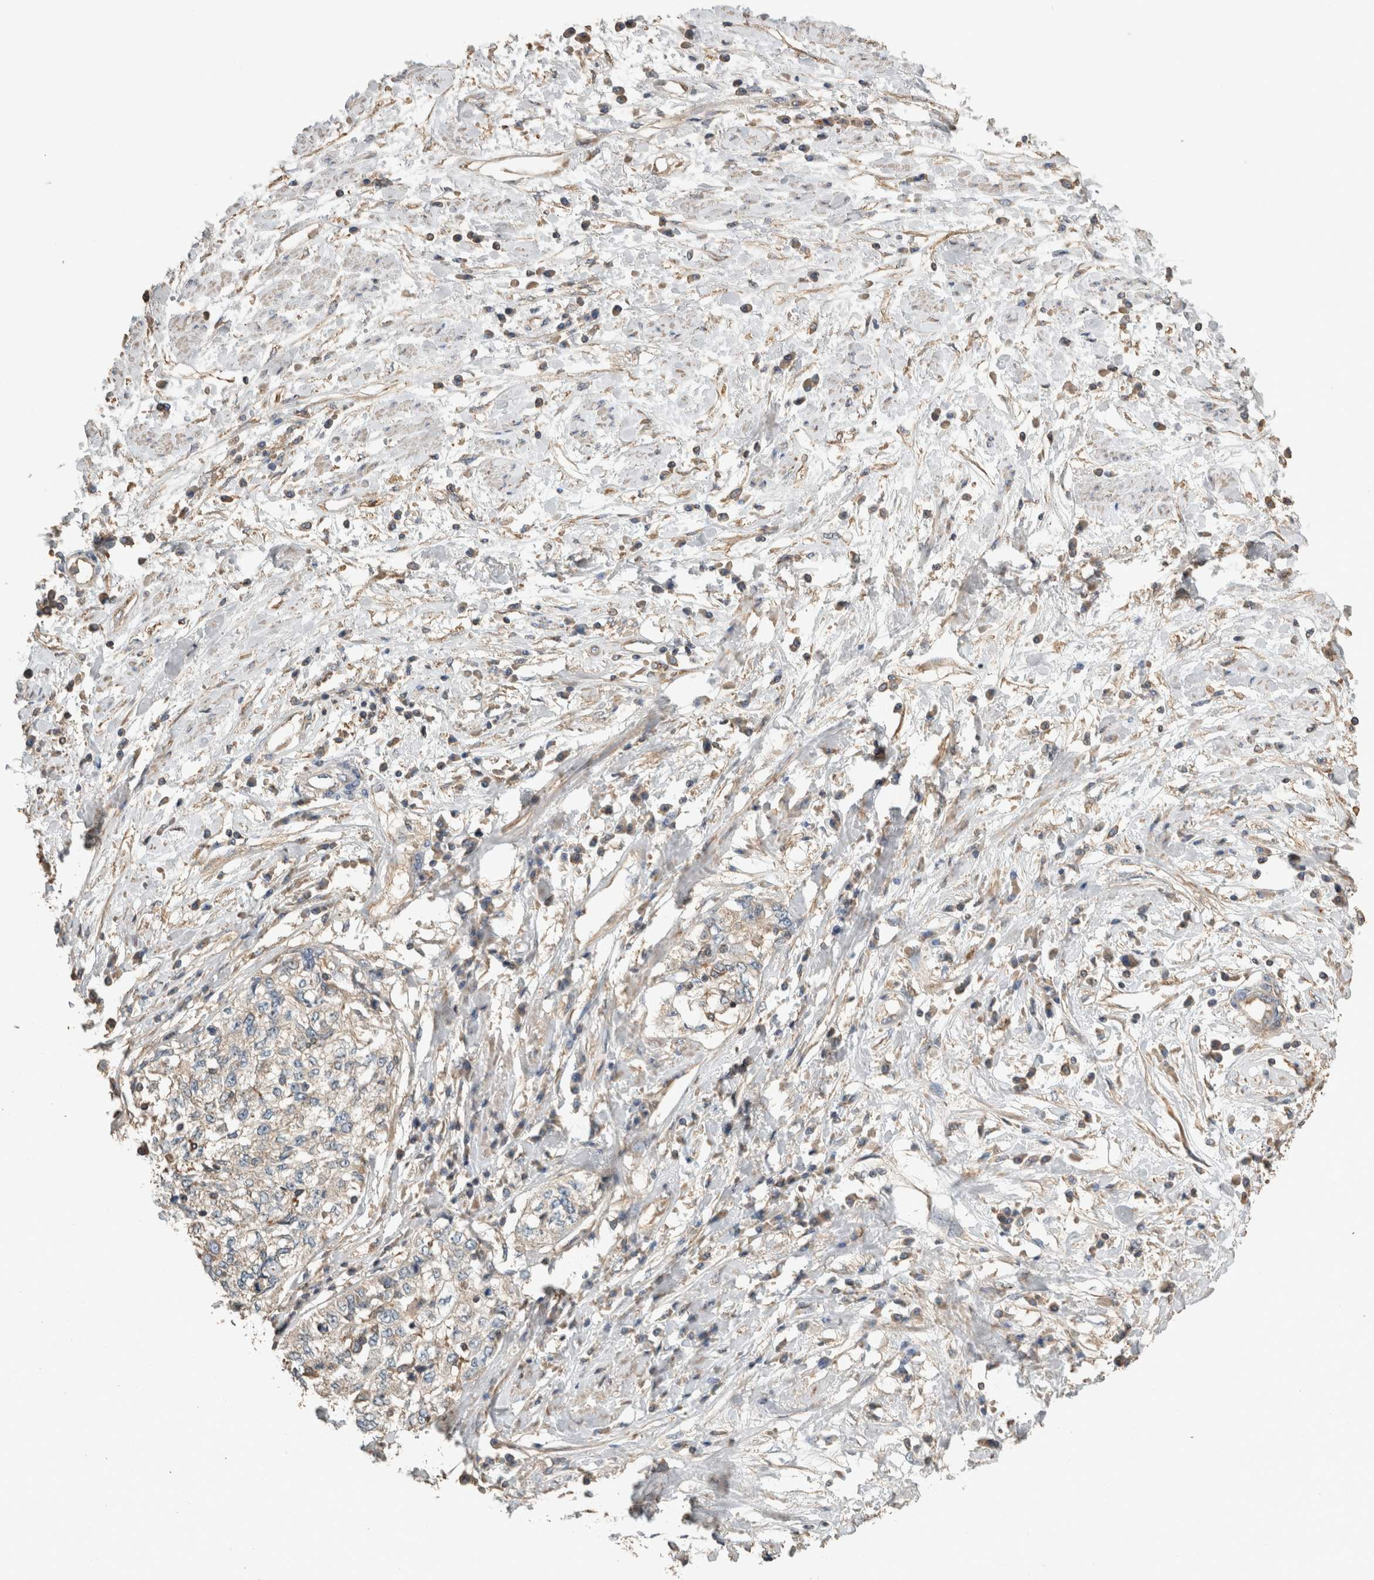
{"staining": {"intensity": "negative", "quantity": "none", "location": "none"}, "tissue": "cervical cancer", "cell_type": "Tumor cells", "image_type": "cancer", "snomed": [{"axis": "morphology", "description": "Squamous cell carcinoma, NOS"}, {"axis": "topography", "description": "Cervix"}], "caption": "A histopathology image of cervical cancer (squamous cell carcinoma) stained for a protein exhibits no brown staining in tumor cells.", "gene": "EIF4G3", "patient": {"sex": "female", "age": 57}}